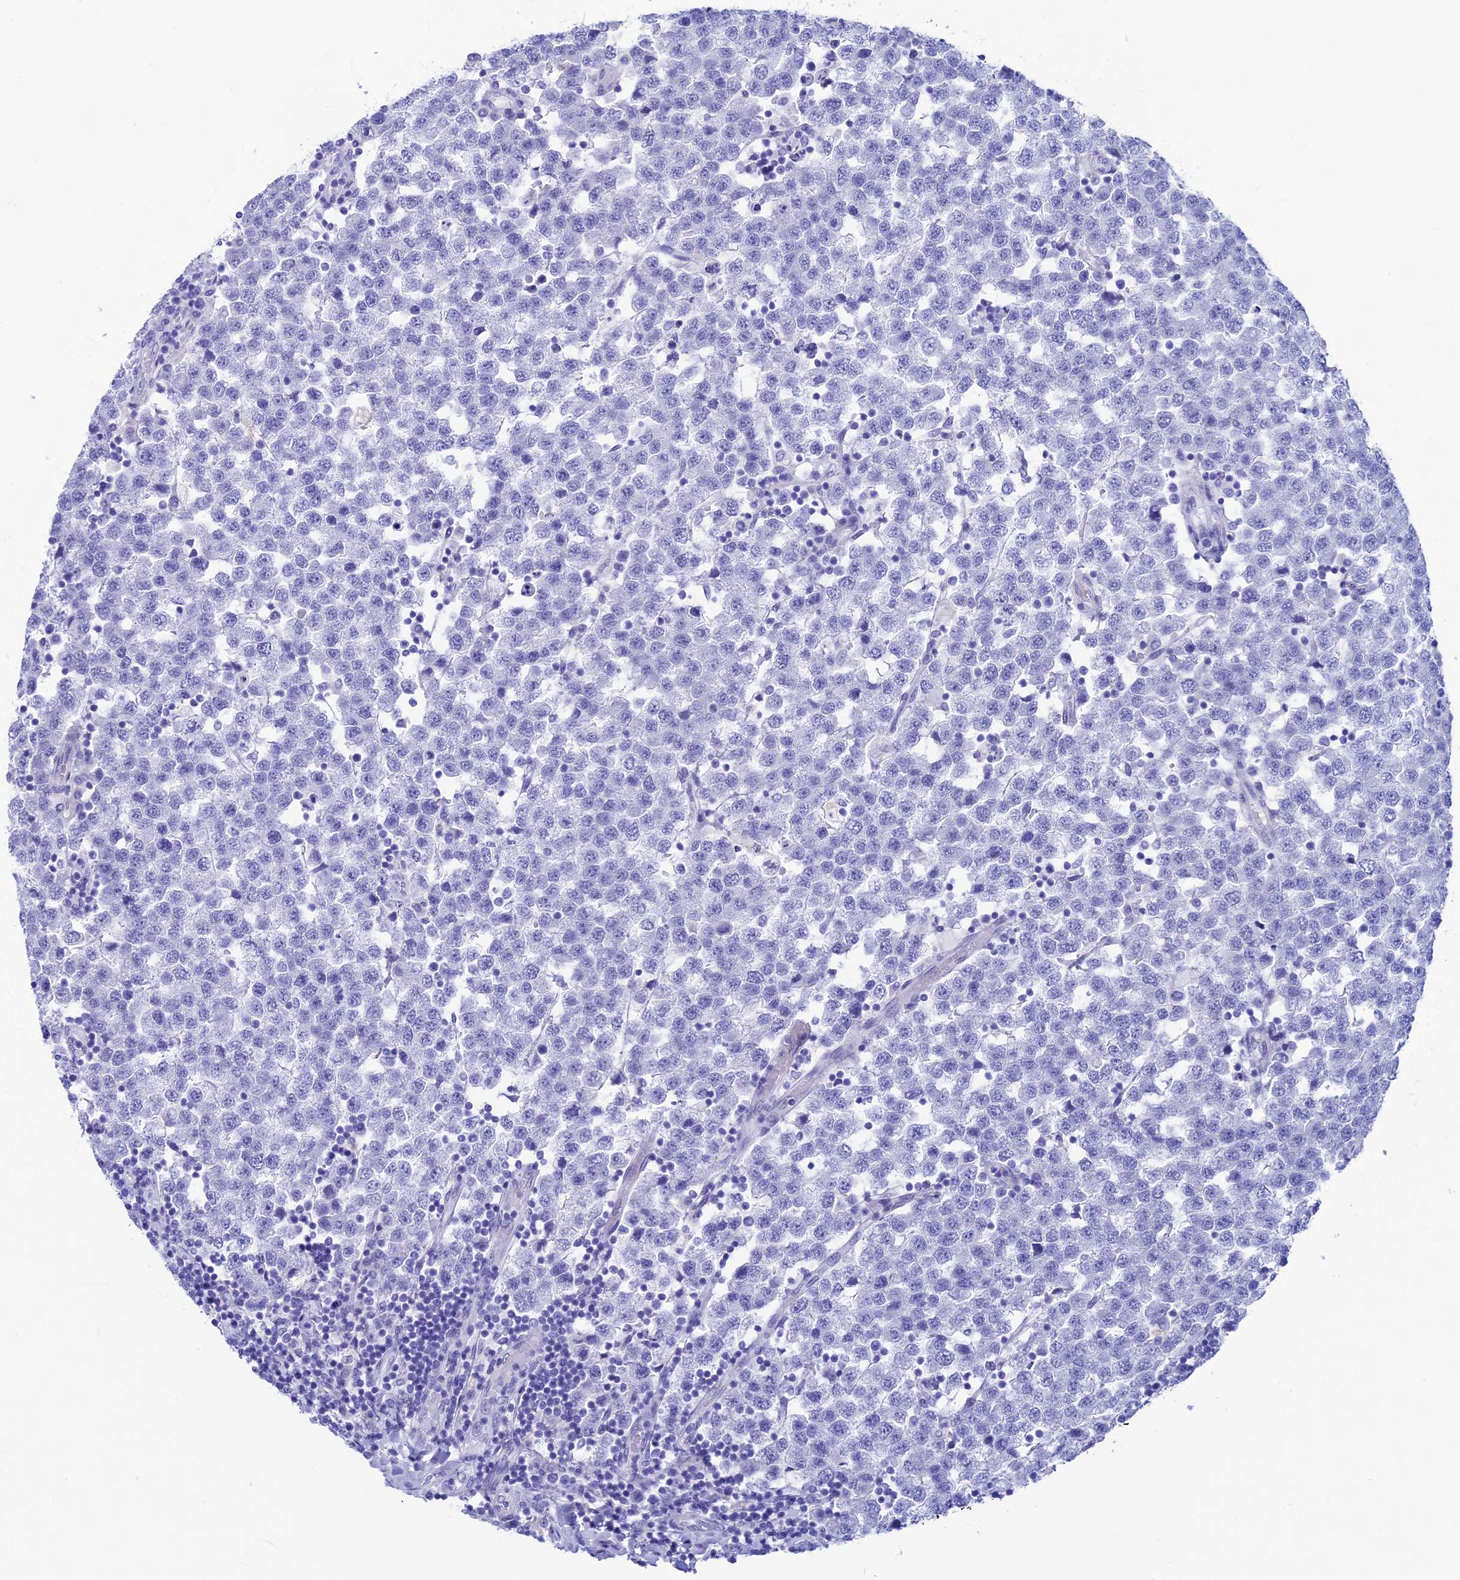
{"staining": {"intensity": "negative", "quantity": "none", "location": "none"}, "tissue": "testis cancer", "cell_type": "Tumor cells", "image_type": "cancer", "snomed": [{"axis": "morphology", "description": "Seminoma, NOS"}, {"axis": "topography", "description": "Testis"}], "caption": "Immunohistochemical staining of human seminoma (testis) exhibits no significant positivity in tumor cells. (IHC, brightfield microscopy, high magnification).", "gene": "GNGT2", "patient": {"sex": "male", "age": 34}}